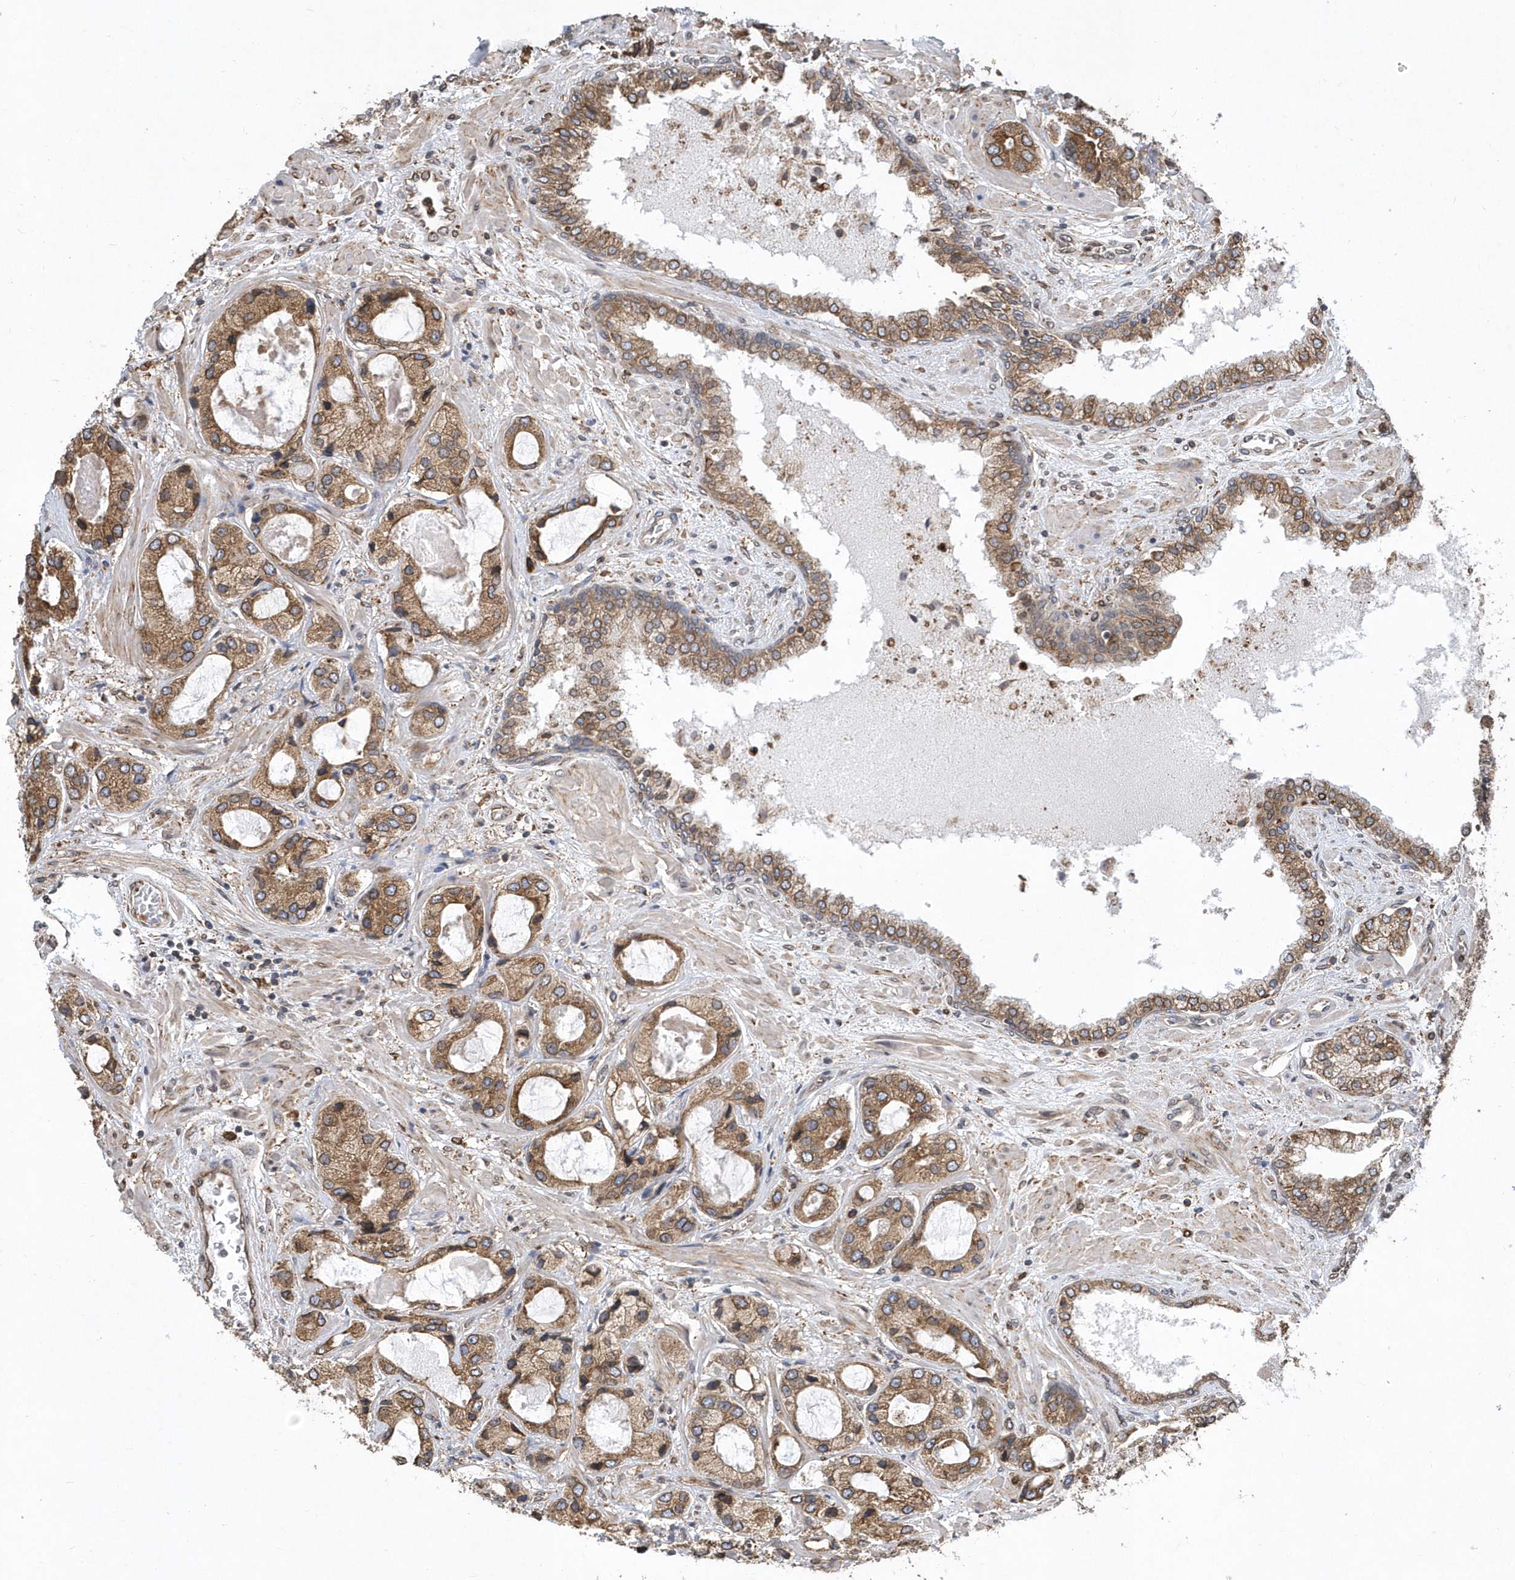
{"staining": {"intensity": "moderate", "quantity": ">75%", "location": "cytoplasmic/membranous"}, "tissue": "prostate cancer", "cell_type": "Tumor cells", "image_type": "cancer", "snomed": [{"axis": "morphology", "description": "Normal tissue, NOS"}, {"axis": "morphology", "description": "Adenocarcinoma, High grade"}, {"axis": "topography", "description": "Prostate"}, {"axis": "topography", "description": "Peripheral nerve tissue"}], "caption": "Immunohistochemistry image of prostate cancer (high-grade adenocarcinoma) stained for a protein (brown), which demonstrates medium levels of moderate cytoplasmic/membranous expression in about >75% of tumor cells.", "gene": "VAMP7", "patient": {"sex": "male", "age": 59}}